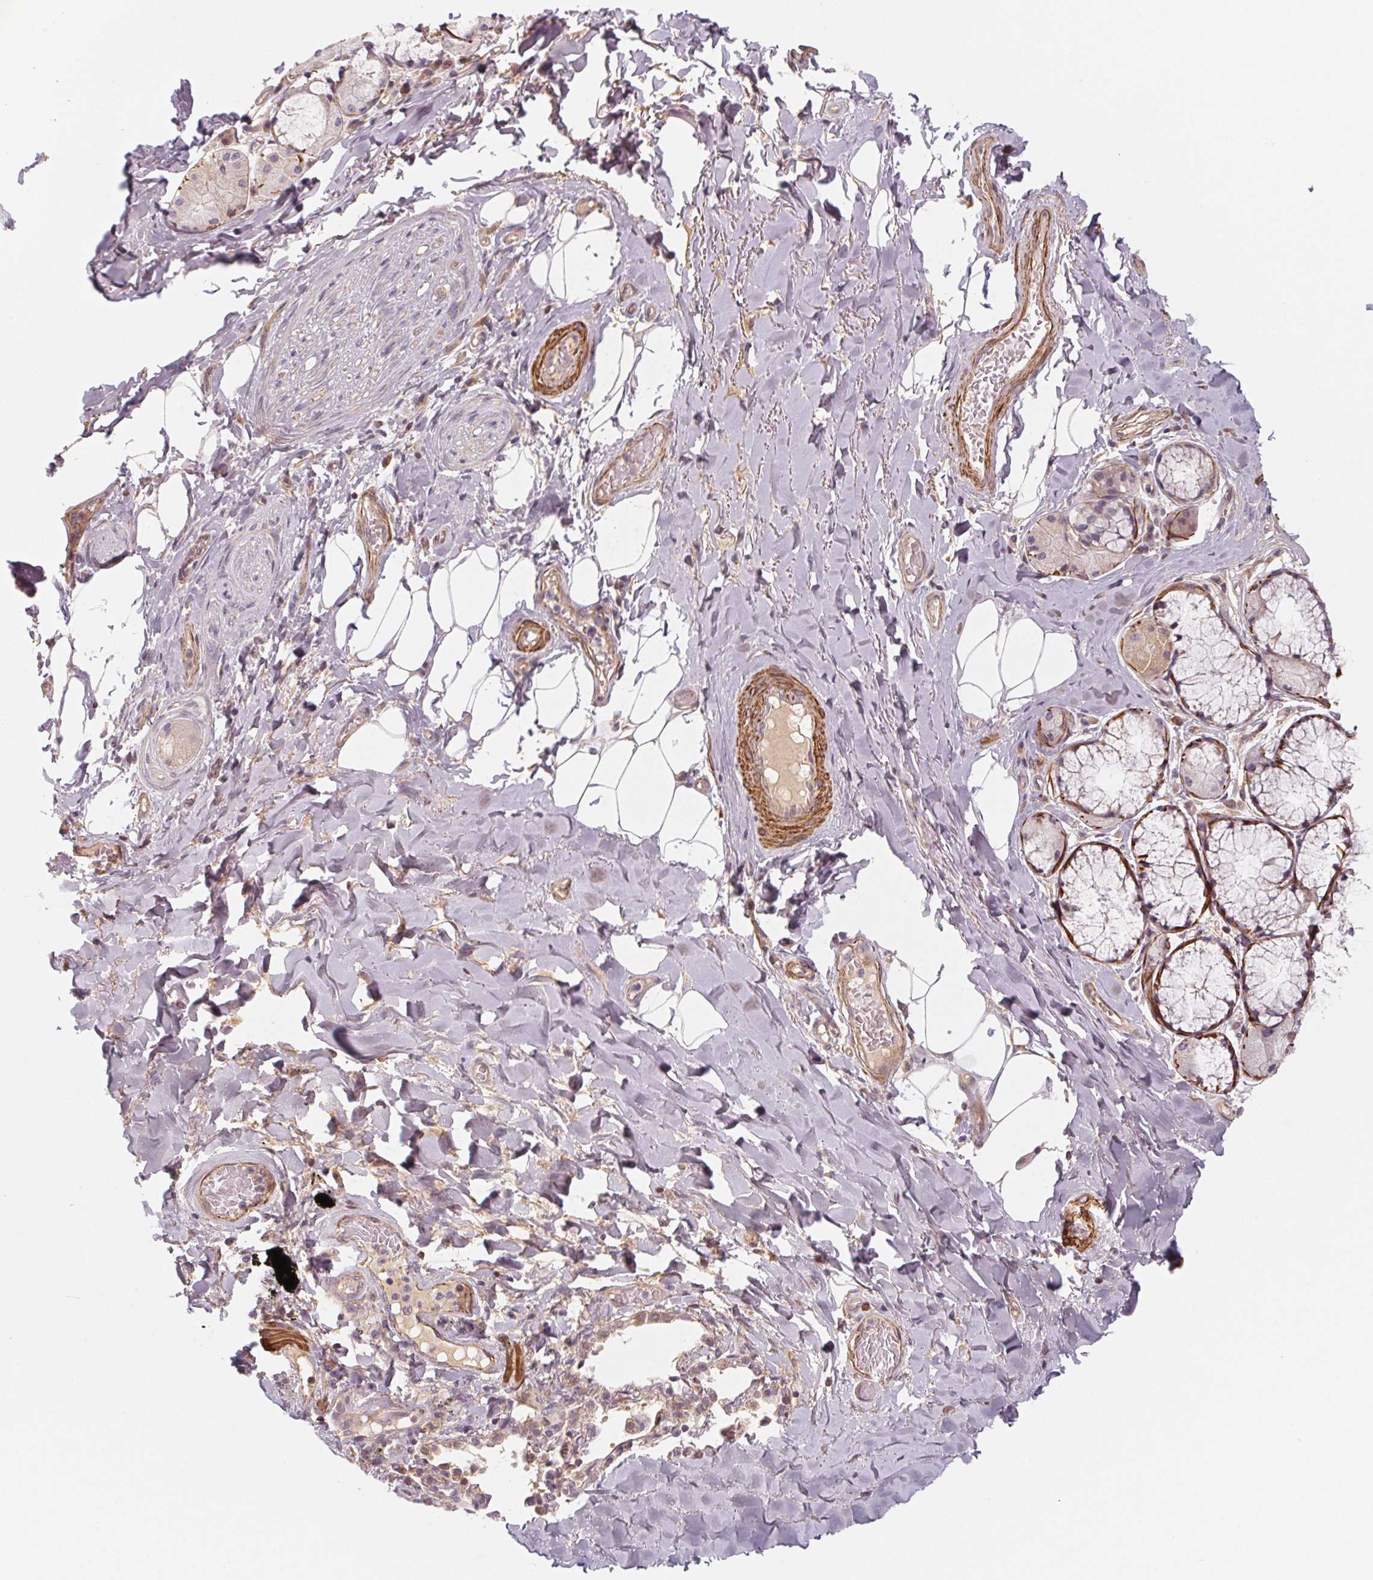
{"staining": {"intensity": "weak", "quantity": "<25%", "location": "cytoplasmic/membranous"}, "tissue": "adipose tissue", "cell_type": "Adipocytes", "image_type": "normal", "snomed": [{"axis": "morphology", "description": "Normal tissue, NOS"}, {"axis": "topography", "description": "Cartilage tissue"}, {"axis": "topography", "description": "Bronchus"}], "caption": "A high-resolution histopathology image shows immunohistochemistry staining of unremarkable adipose tissue, which demonstrates no significant positivity in adipocytes.", "gene": "CCDC112", "patient": {"sex": "male", "age": 64}}